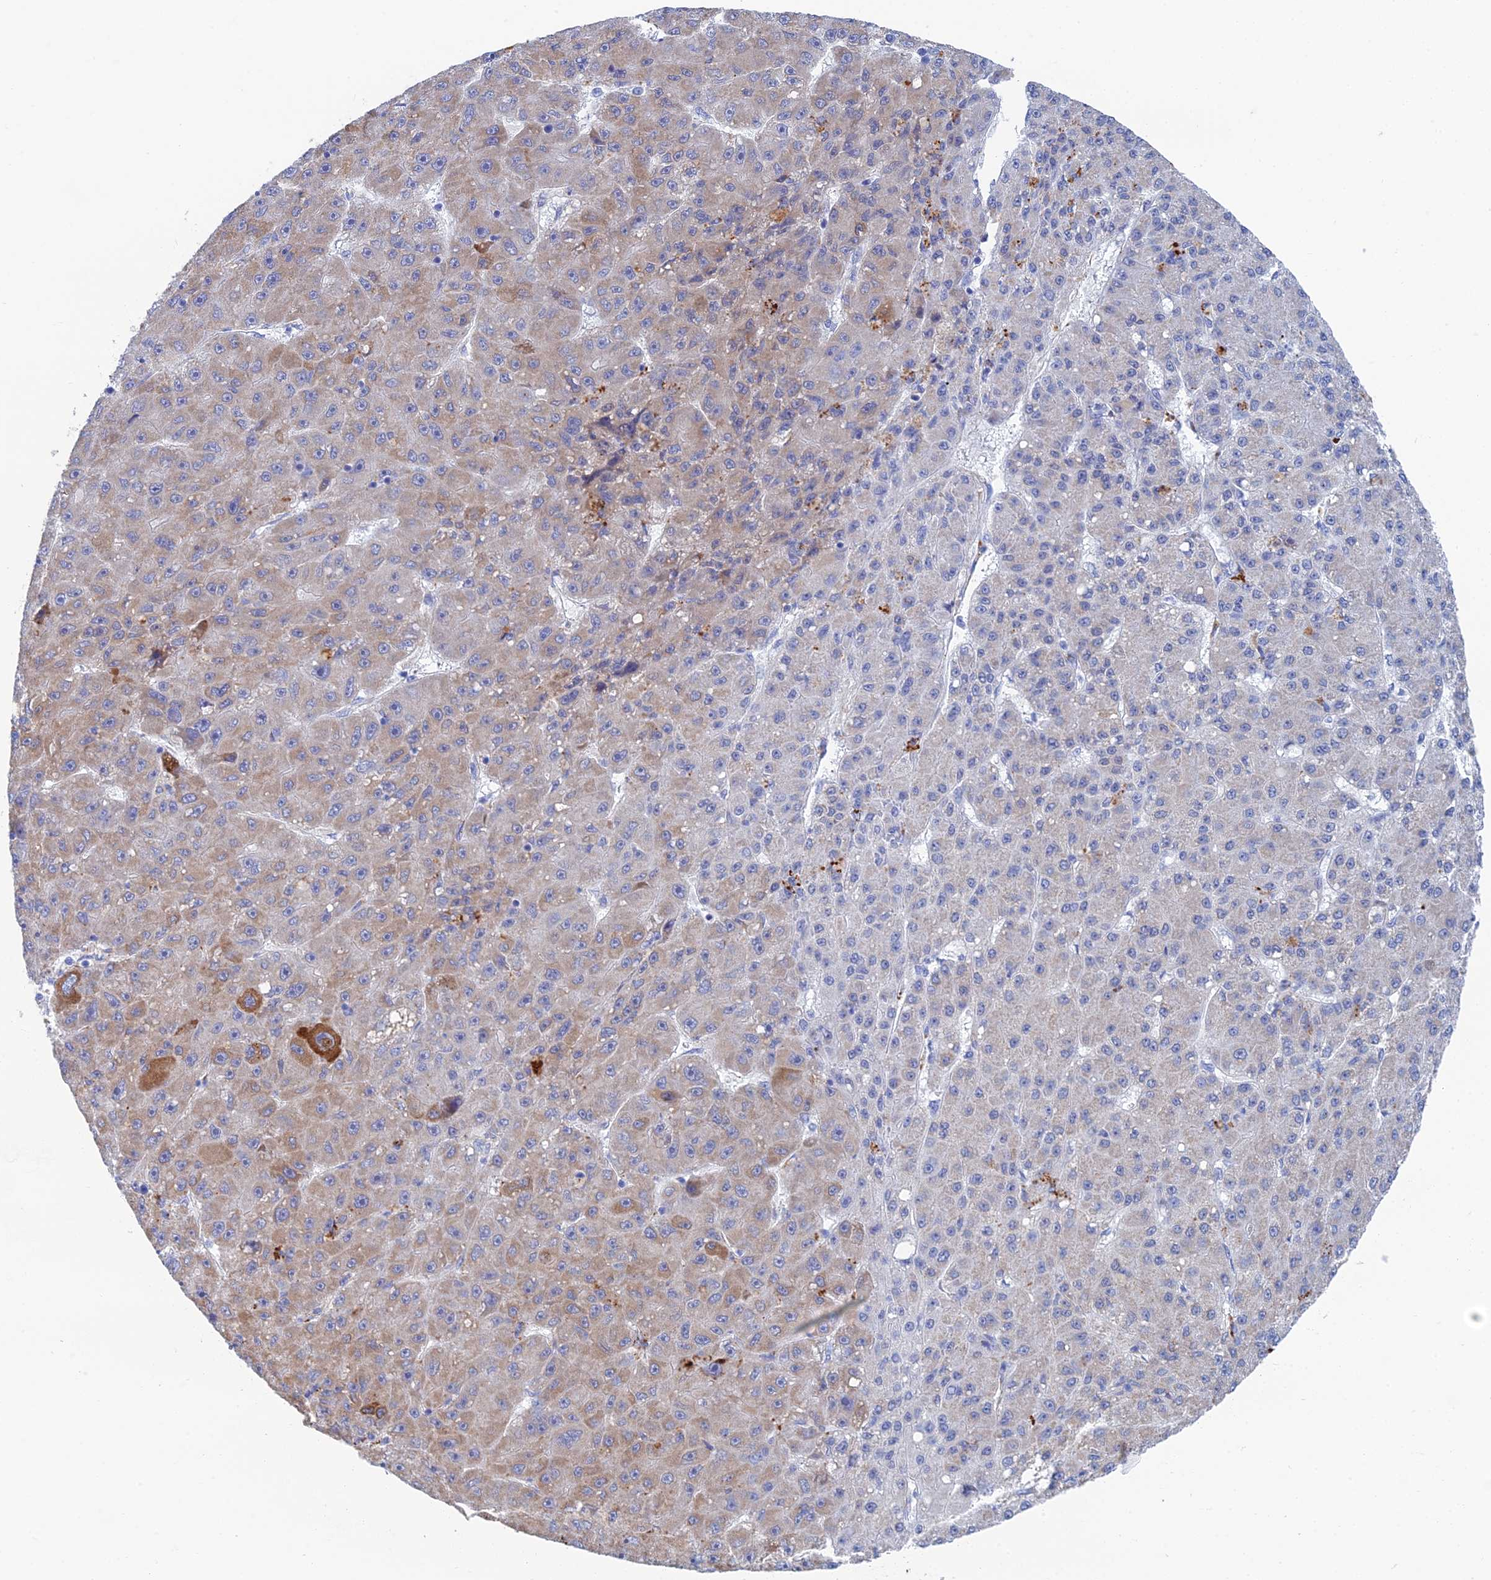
{"staining": {"intensity": "moderate", "quantity": "25%-75%", "location": "cytoplasmic/membranous"}, "tissue": "liver cancer", "cell_type": "Tumor cells", "image_type": "cancer", "snomed": [{"axis": "morphology", "description": "Carcinoma, Hepatocellular, NOS"}, {"axis": "topography", "description": "Liver"}], "caption": "The immunohistochemical stain highlights moderate cytoplasmic/membranous positivity in tumor cells of liver hepatocellular carcinoma tissue.", "gene": "CFAP210", "patient": {"sex": "male", "age": 67}}